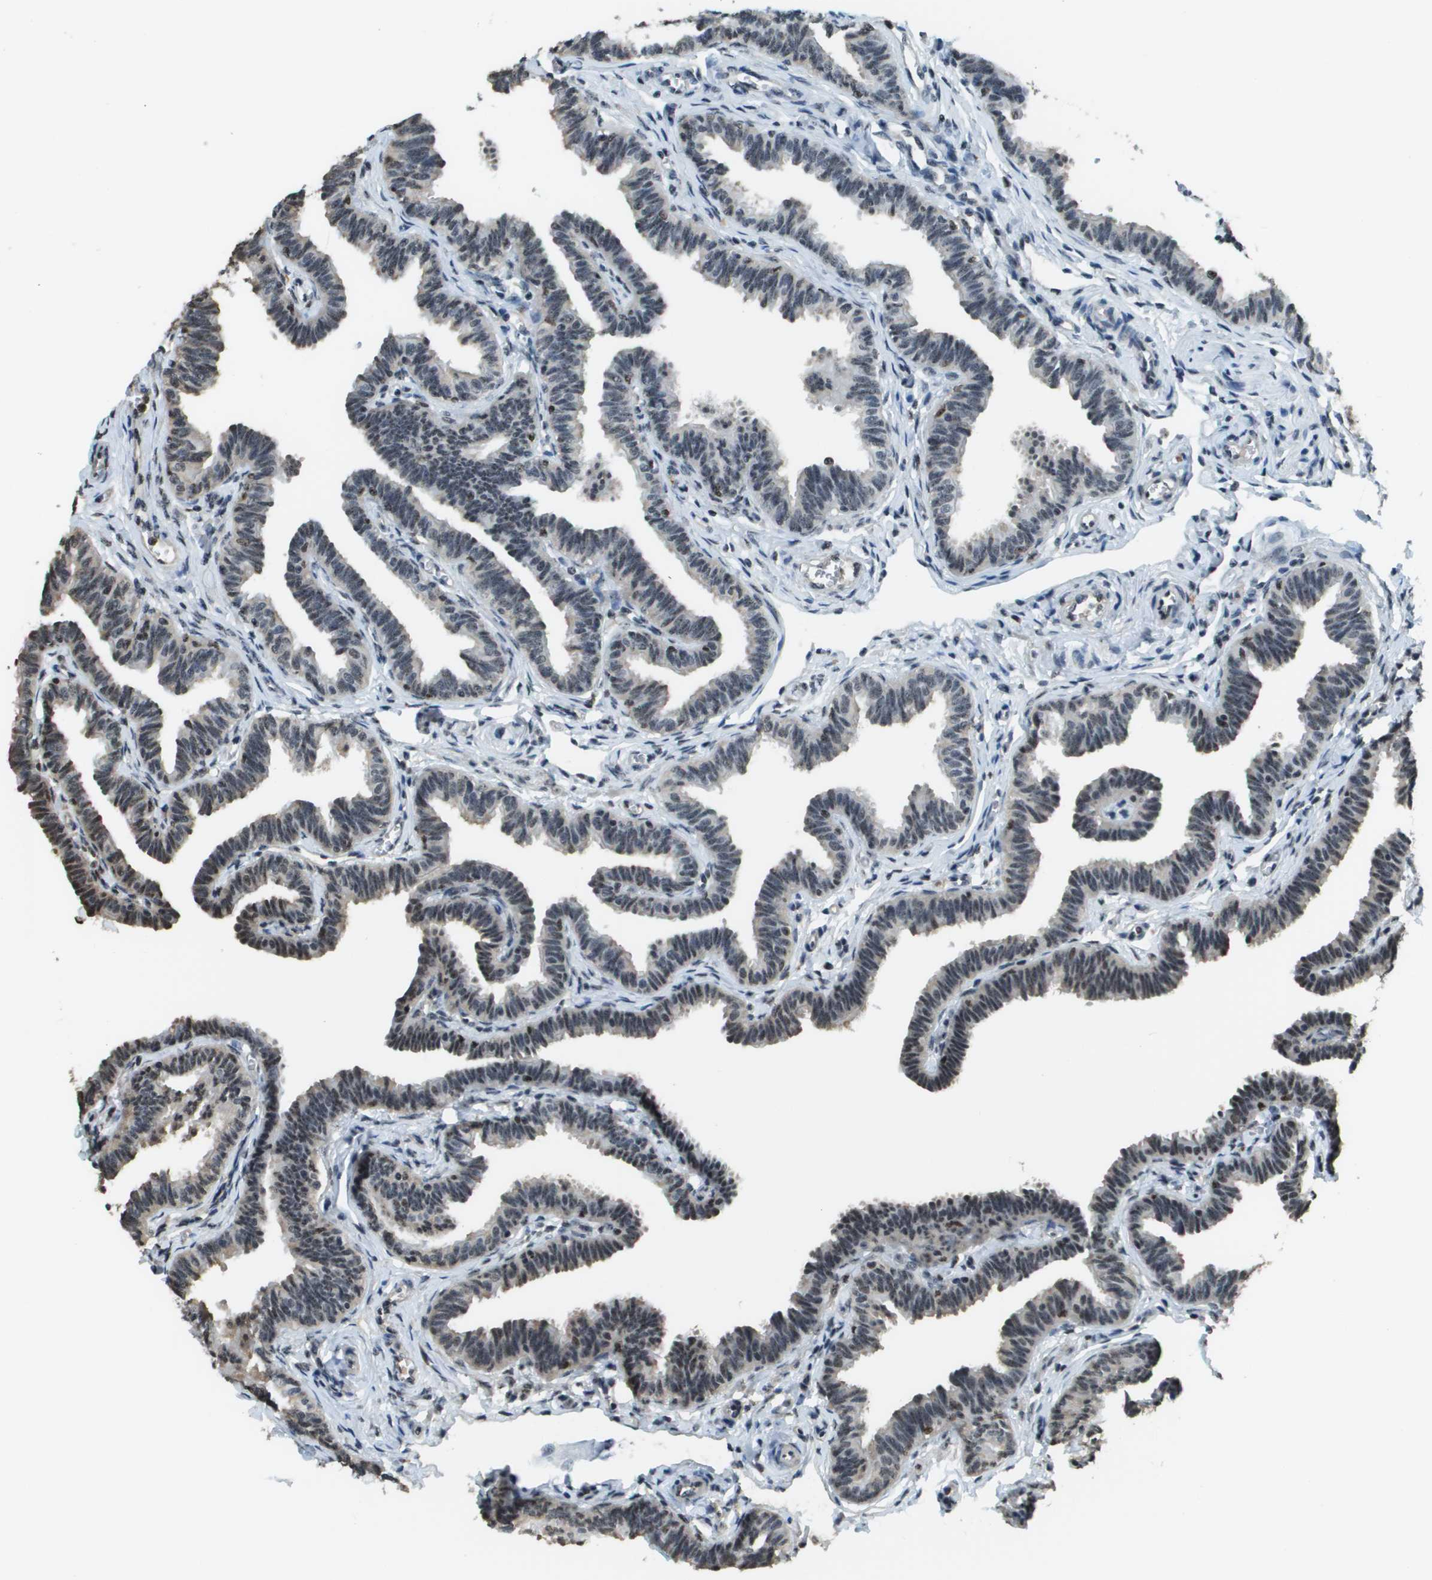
{"staining": {"intensity": "weak", "quantity": "25%-75%", "location": "nuclear"}, "tissue": "fallopian tube", "cell_type": "Glandular cells", "image_type": "normal", "snomed": [{"axis": "morphology", "description": "Normal tissue, NOS"}, {"axis": "topography", "description": "Fallopian tube"}, {"axis": "topography", "description": "Ovary"}], "caption": "High-magnification brightfield microscopy of normal fallopian tube stained with DAB (brown) and counterstained with hematoxylin (blue). glandular cells exhibit weak nuclear positivity is identified in approximately25%-75% of cells.", "gene": "SP100", "patient": {"sex": "female", "age": 23}}